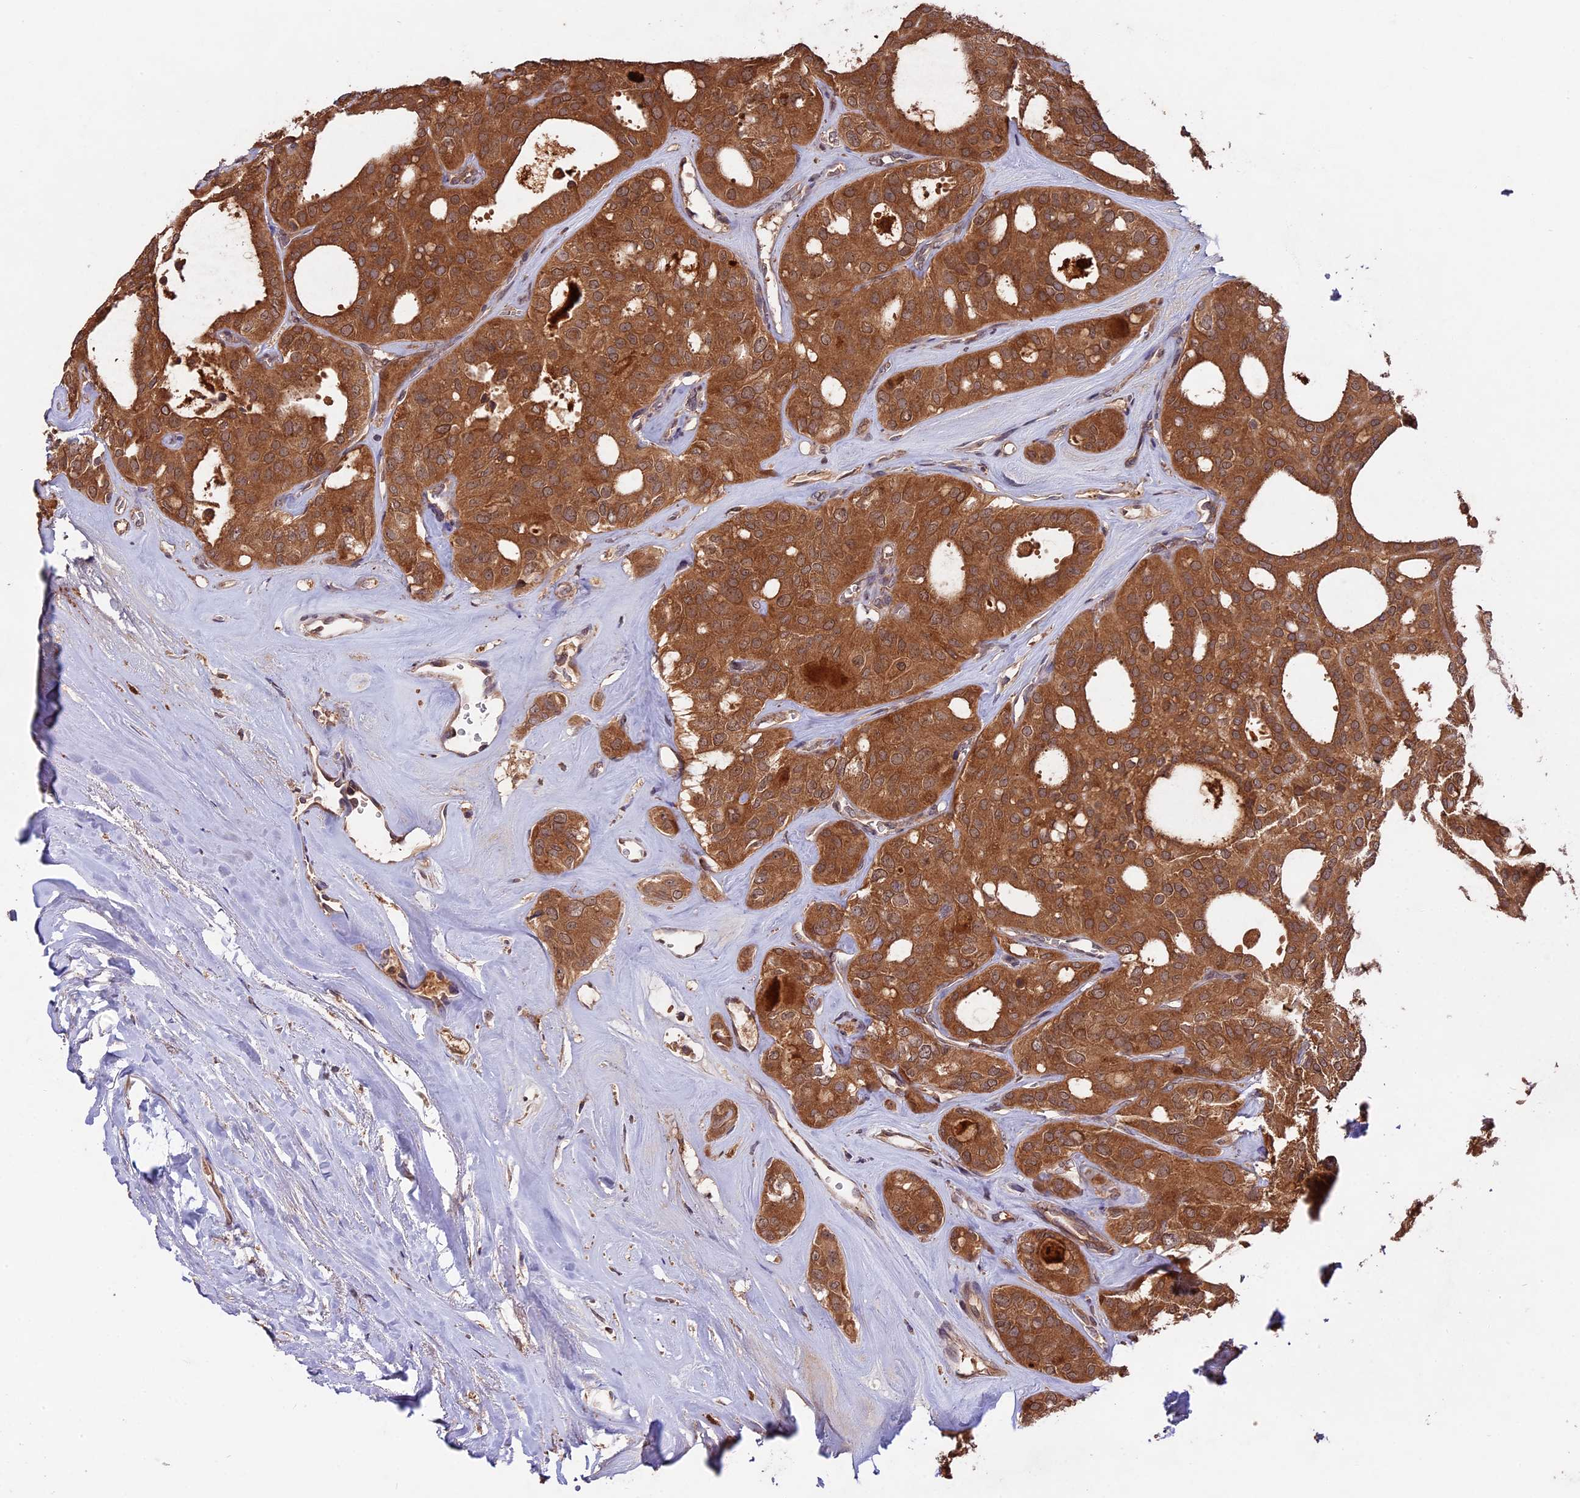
{"staining": {"intensity": "strong", "quantity": ">75%", "location": "cytoplasmic/membranous"}, "tissue": "thyroid cancer", "cell_type": "Tumor cells", "image_type": "cancer", "snomed": [{"axis": "morphology", "description": "Follicular adenoma carcinoma, NOS"}, {"axis": "topography", "description": "Thyroid gland"}], "caption": "Human thyroid cancer stained with a brown dye exhibits strong cytoplasmic/membranous positive expression in about >75% of tumor cells.", "gene": "CHAC1", "patient": {"sex": "male", "age": 75}}